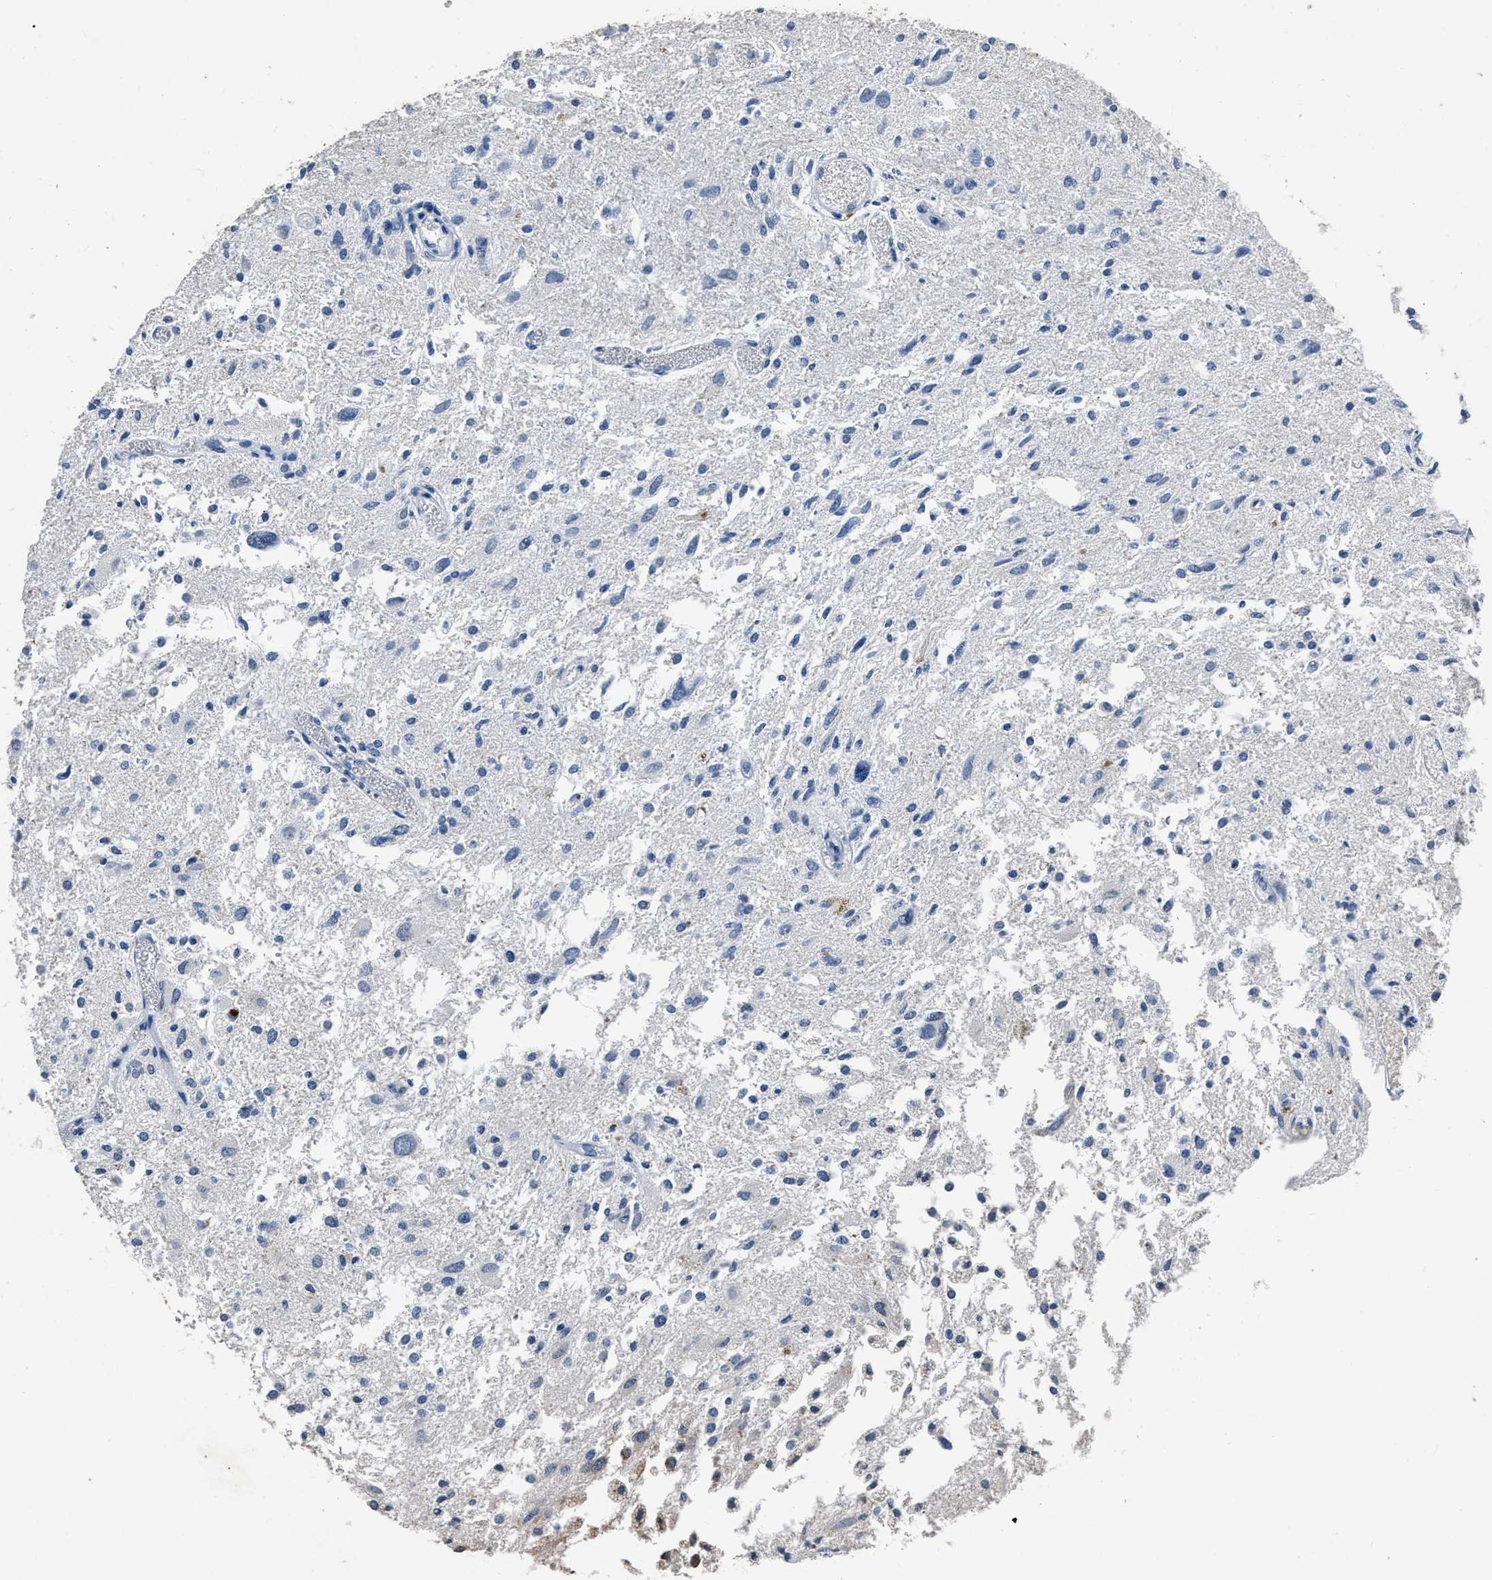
{"staining": {"intensity": "negative", "quantity": "none", "location": "none"}, "tissue": "glioma", "cell_type": "Tumor cells", "image_type": "cancer", "snomed": [{"axis": "morphology", "description": "Glioma, malignant, High grade"}, {"axis": "topography", "description": "Brain"}], "caption": "Immunohistochemistry (IHC) image of neoplastic tissue: malignant glioma (high-grade) stained with DAB (3,3'-diaminobenzidine) demonstrates no significant protein positivity in tumor cells.", "gene": "HABP2", "patient": {"sex": "female", "age": 59}}